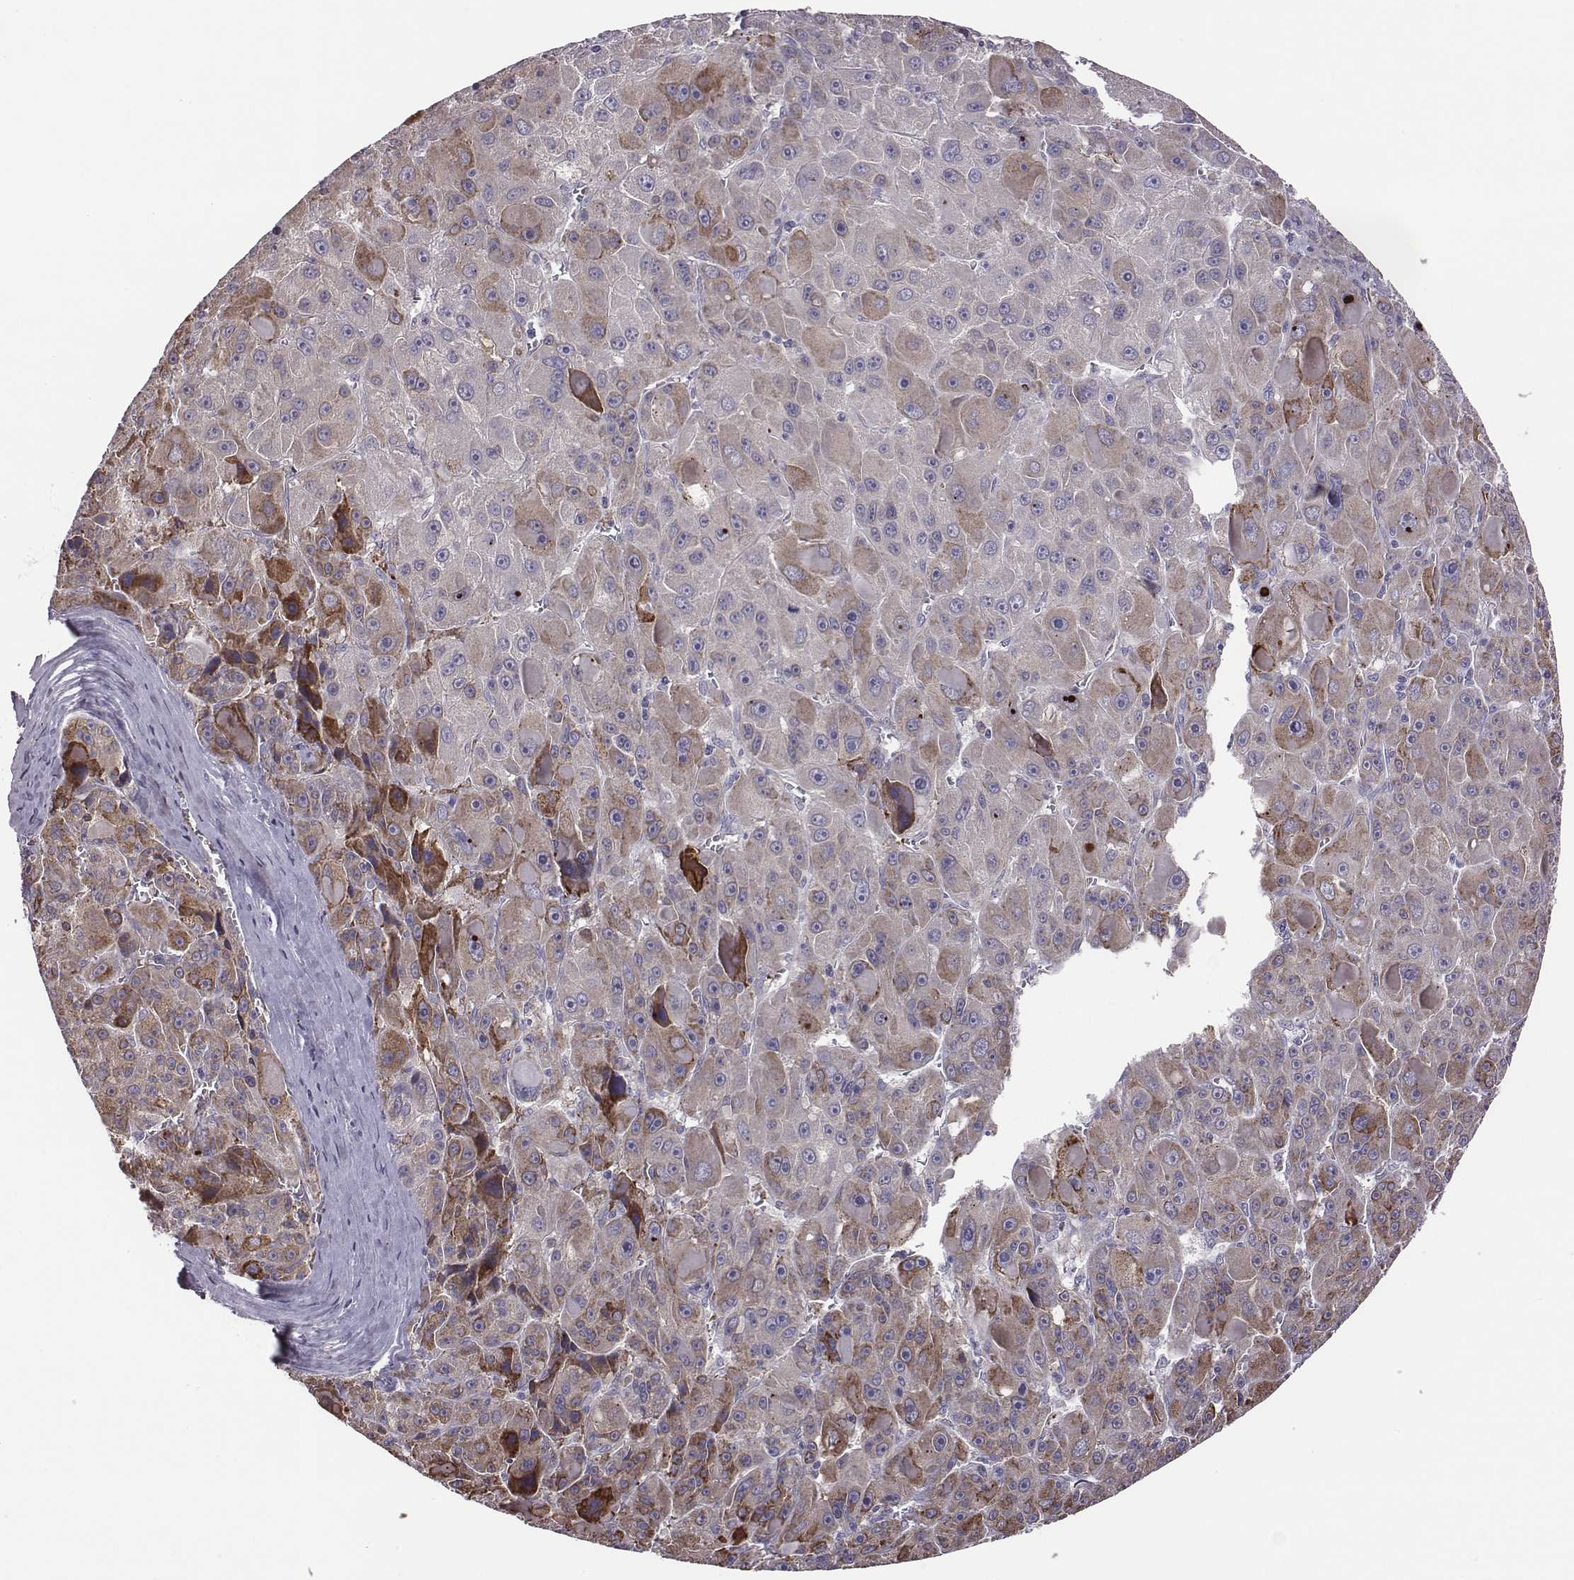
{"staining": {"intensity": "moderate", "quantity": "<25%", "location": "cytoplasmic/membranous"}, "tissue": "liver cancer", "cell_type": "Tumor cells", "image_type": "cancer", "snomed": [{"axis": "morphology", "description": "Carcinoma, Hepatocellular, NOS"}, {"axis": "topography", "description": "Liver"}], "caption": "Brown immunohistochemical staining in liver cancer demonstrates moderate cytoplasmic/membranous positivity in about <25% of tumor cells.", "gene": "SELENOI", "patient": {"sex": "male", "age": 76}}